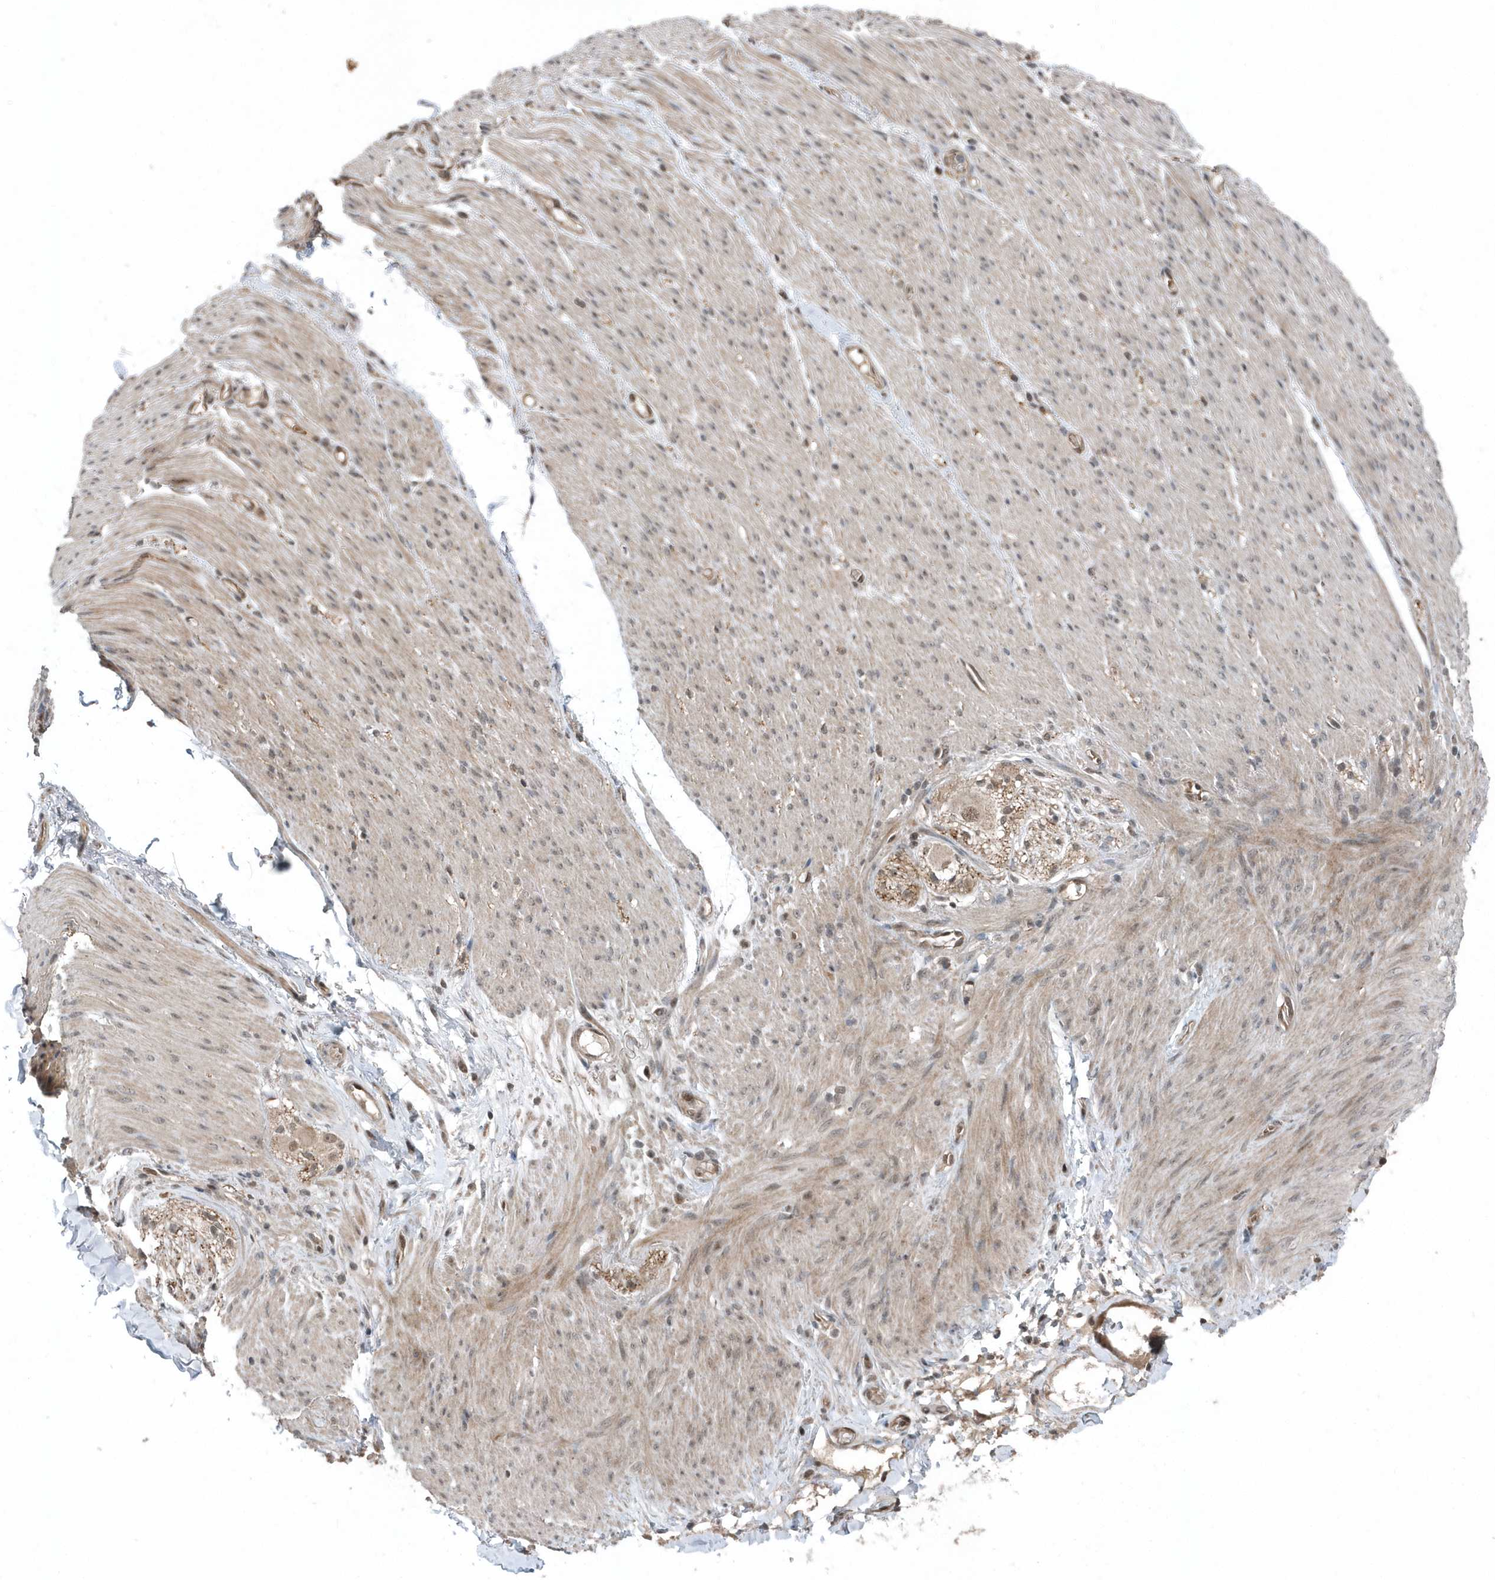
{"staining": {"intensity": "negative", "quantity": "none", "location": "none"}, "tissue": "adipose tissue", "cell_type": "Adipocytes", "image_type": "normal", "snomed": [{"axis": "morphology", "description": "Normal tissue, NOS"}, {"axis": "topography", "description": "Colon"}, {"axis": "topography", "description": "Peripheral nerve tissue"}], "caption": "DAB (3,3'-diaminobenzidine) immunohistochemical staining of normal adipose tissue reveals no significant expression in adipocytes. (IHC, brightfield microscopy, high magnification).", "gene": "QTRT2", "patient": {"sex": "female", "age": 61}}